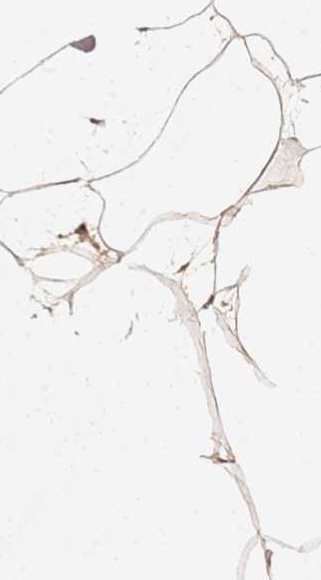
{"staining": {"intensity": "moderate", "quantity": ">75%", "location": "cytoplasmic/membranous"}, "tissue": "adipose tissue", "cell_type": "Adipocytes", "image_type": "normal", "snomed": [{"axis": "morphology", "description": "Normal tissue, NOS"}, {"axis": "topography", "description": "Adipose tissue"}], "caption": "A medium amount of moderate cytoplasmic/membranous staining is identified in about >75% of adipocytes in normal adipose tissue.", "gene": "TPST1", "patient": {"sex": "female", "age": 37}}